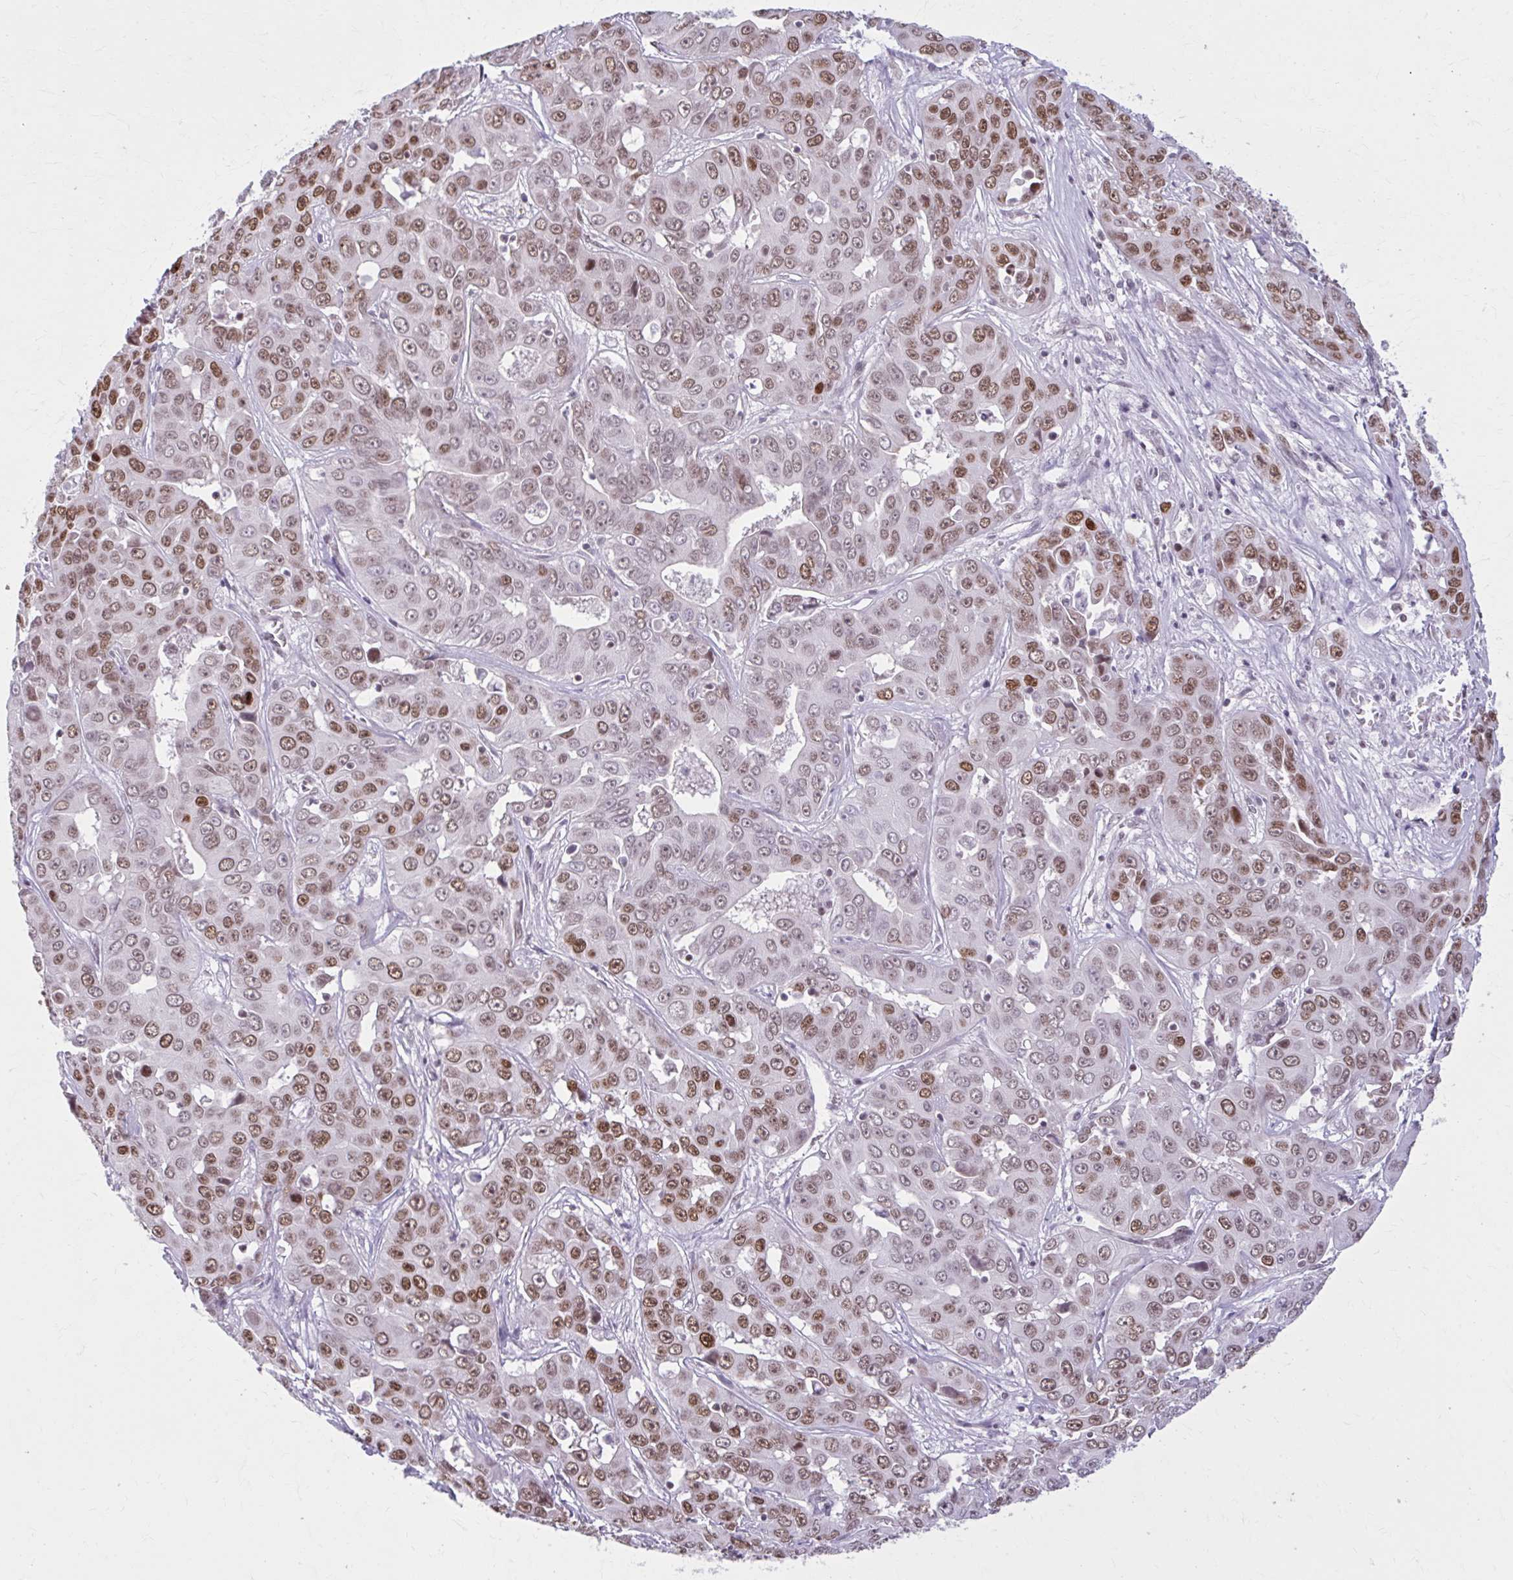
{"staining": {"intensity": "moderate", "quantity": ">75%", "location": "nuclear"}, "tissue": "liver cancer", "cell_type": "Tumor cells", "image_type": "cancer", "snomed": [{"axis": "morphology", "description": "Cholangiocarcinoma"}, {"axis": "topography", "description": "Liver"}], "caption": "Immunohistochemical staining of cholangiocarcinoma (liver) shows medium levels of moderate nuclear expression in approximately >75% of tumor cells.", "gene": "PABIR1", "patient": {"sex": "female", "age": 52}}